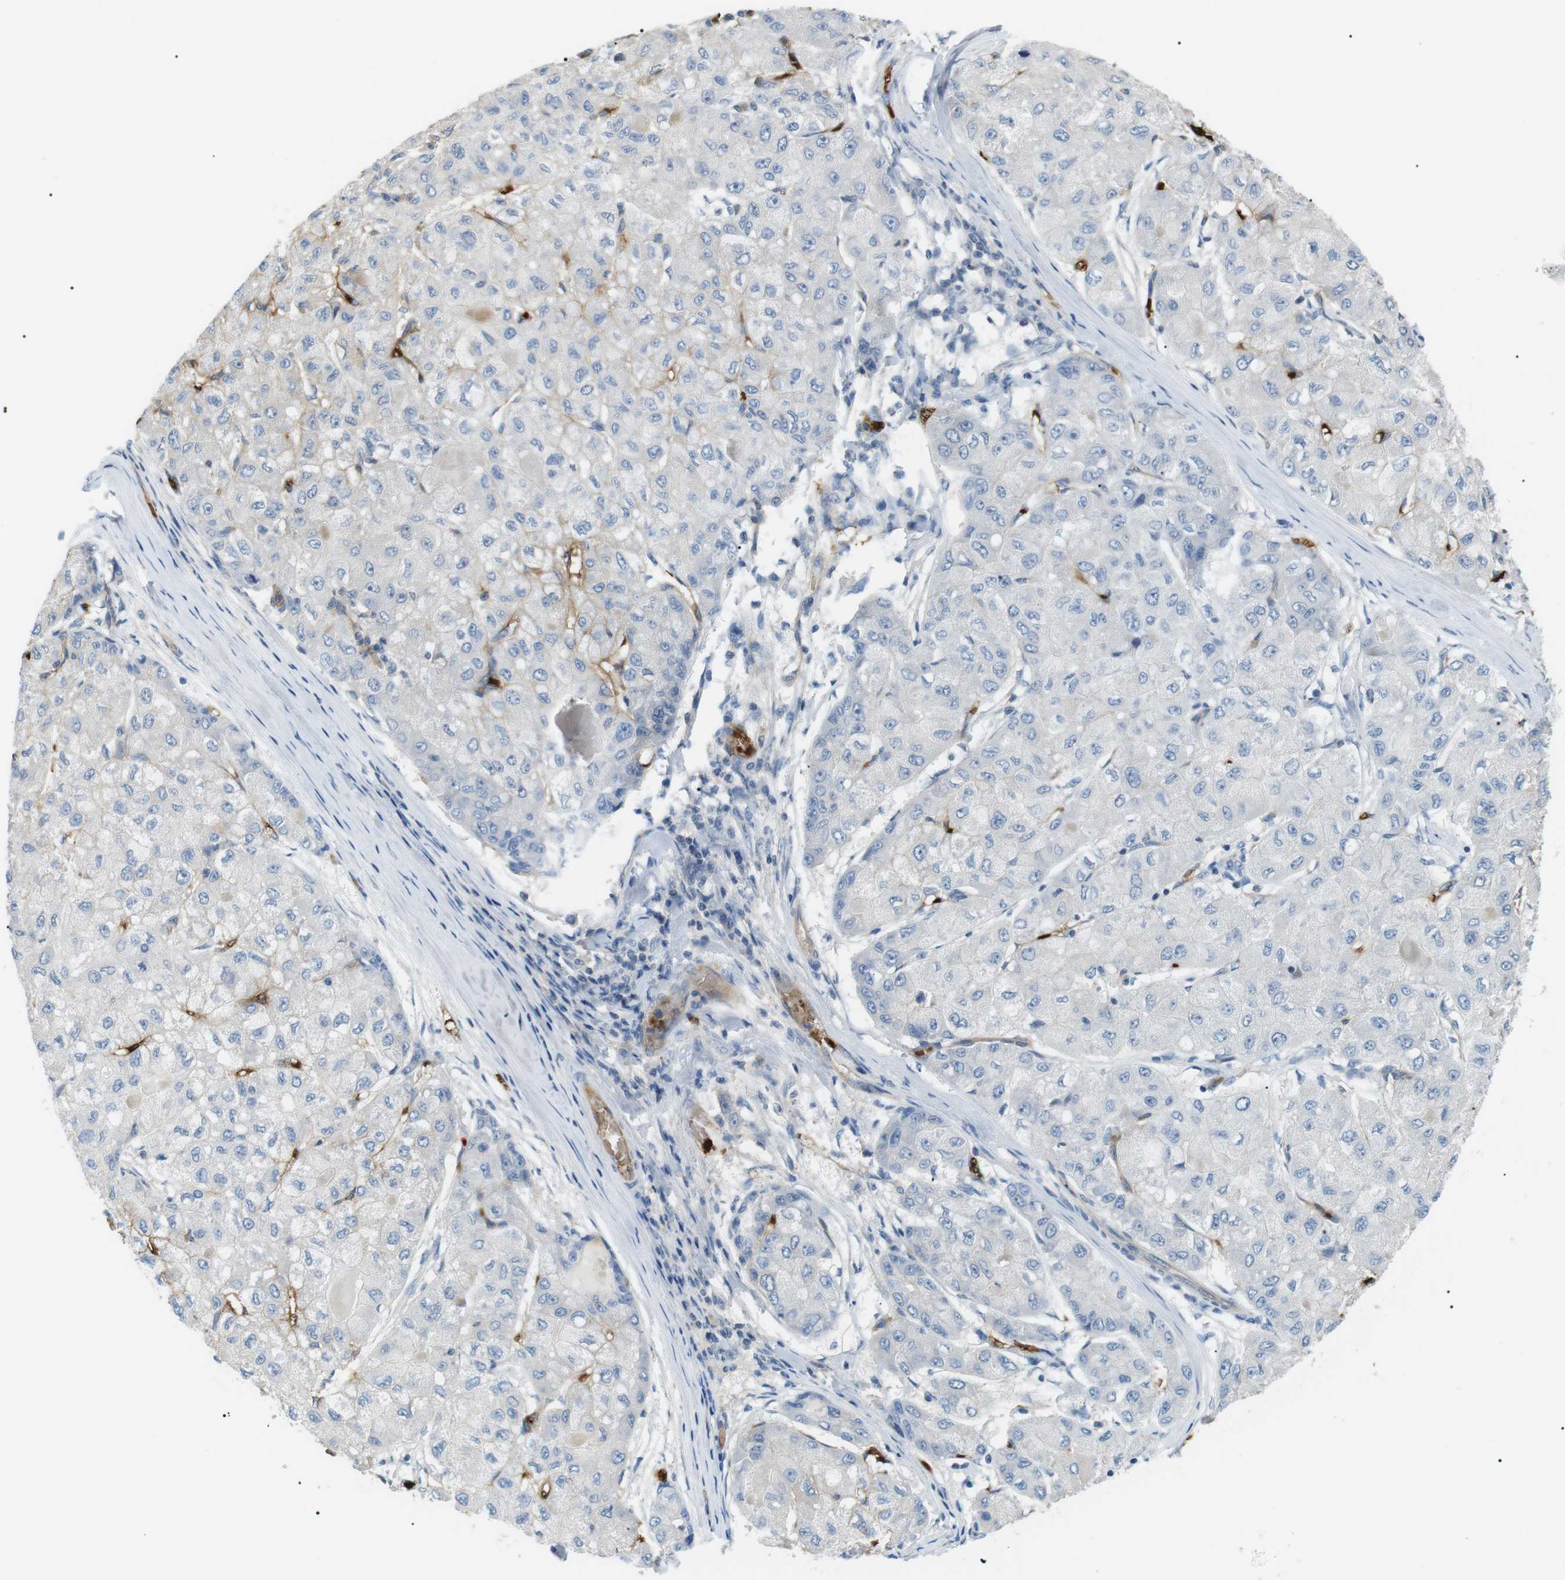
{"staining": {"intensity": "negative", "quantity": "none", "location": "none"}, "tissue": "liver cancer", "cell_type": "Tumor cells", "image_type": "cancer", "snomed": [{"axis": "morphology", "description": "Carcinoma, Hepatocellular, NOS"}, {"axis": "topography", "description": "Liver"}], "caption": "Human liver cancer stained for a protein using immunohistochemistry demonstrates no expression in tumor cells.", "gene": "ADCY10", "patient": {"sex": "male", "age": 80}}